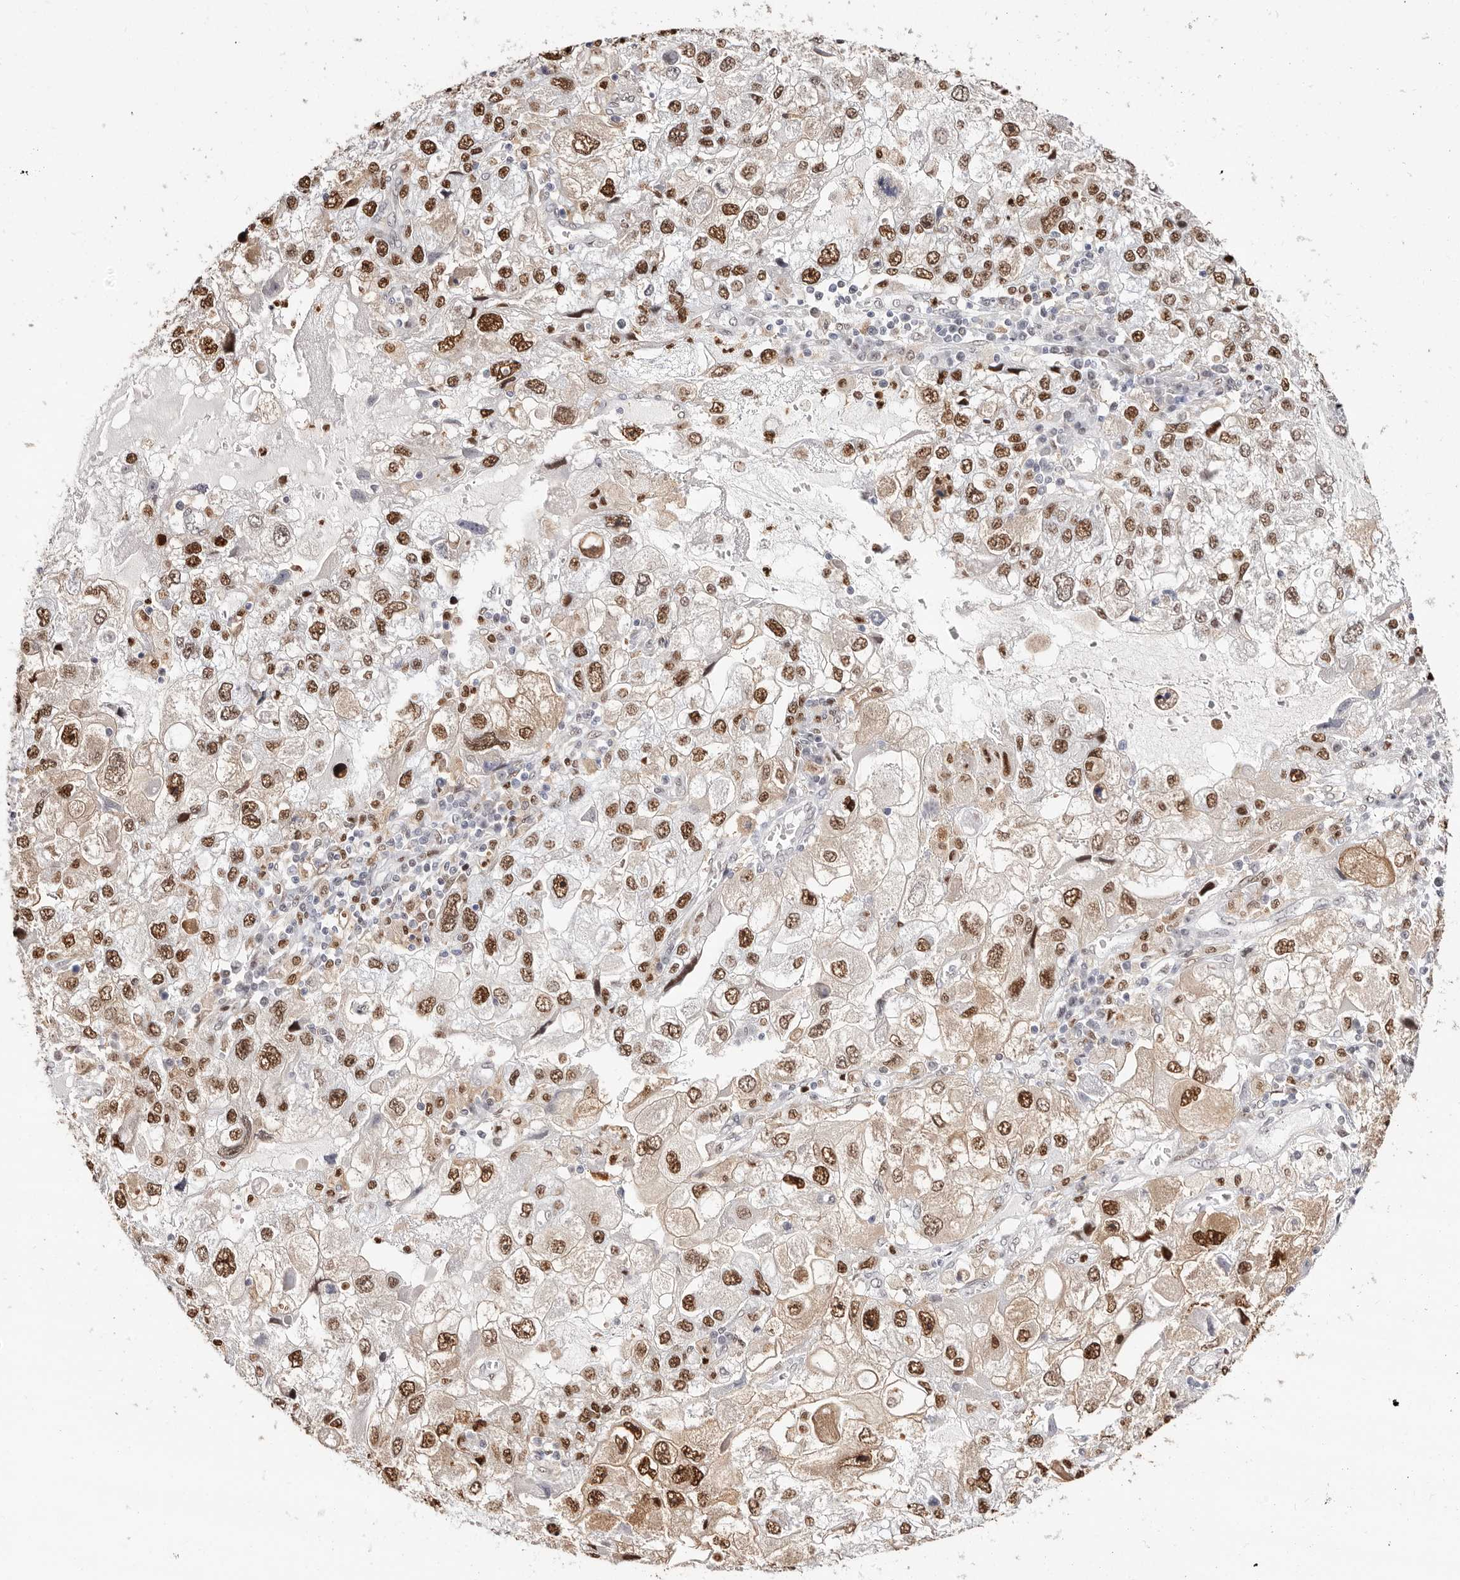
{"staining": {"intensity": "moderate", "quantity": ">75%", "location": "nuclear"}, "tissue": "endometrial cancer", "cell_type": "Tumor cells", "image_type": "cancer", "snomed": [{"axis": "morphology", "description": "Adenocarcinoma, NOS"}, {"axis": "topography", "description": "Endometrium"}], "caption": "This photomicrograph demonstrates immunohistochemistry (IHC) staining of endometrial adenocarcinoma, with medium moderate nuclear positivity in about >75% of tumor cells.", "gene": "TKT", "patient": {"sex": "female", "age": 49}}